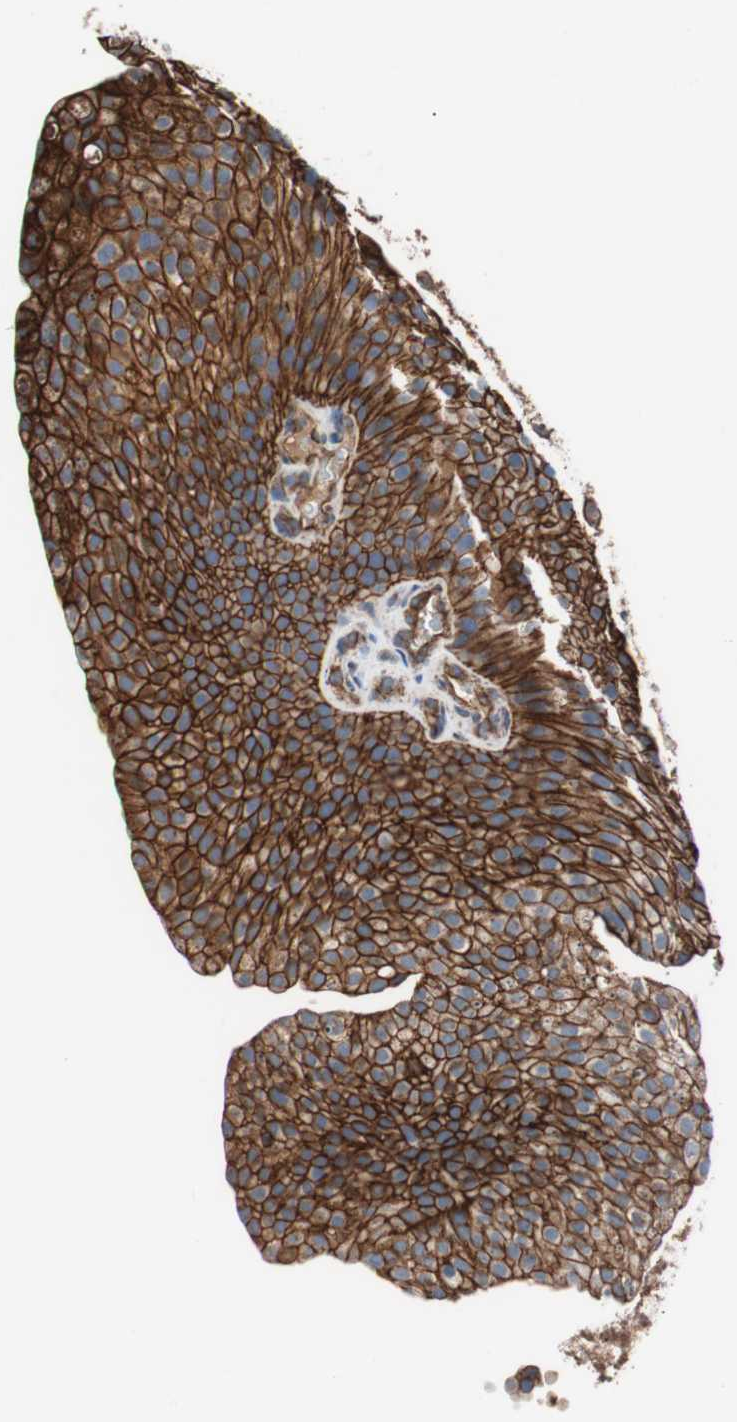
{"staining": {"intensity": "strong", "quantity": ">75%", "location": "cytoplasmic/membranous"}, "tissue": "urothelial cancer", "cell_type": "Tumor cells", "image_type": "cancer", "snomed": [{"axis": "morphology", "description": "Urothelial carcinoma, Low grade"}, {"axis": "topography", "description": "Smooth muscle"}, {"axis": "topography", "description": "Urinary bladder"}], "caption": "A micrograph of human urothelial carcinoma (low-grade) stained for a protein shows strong cytoplasmic/membranous brown staining in tumor cells.", "gene": "SPINT1", "patient": {"sex": "male", "age": 60}}